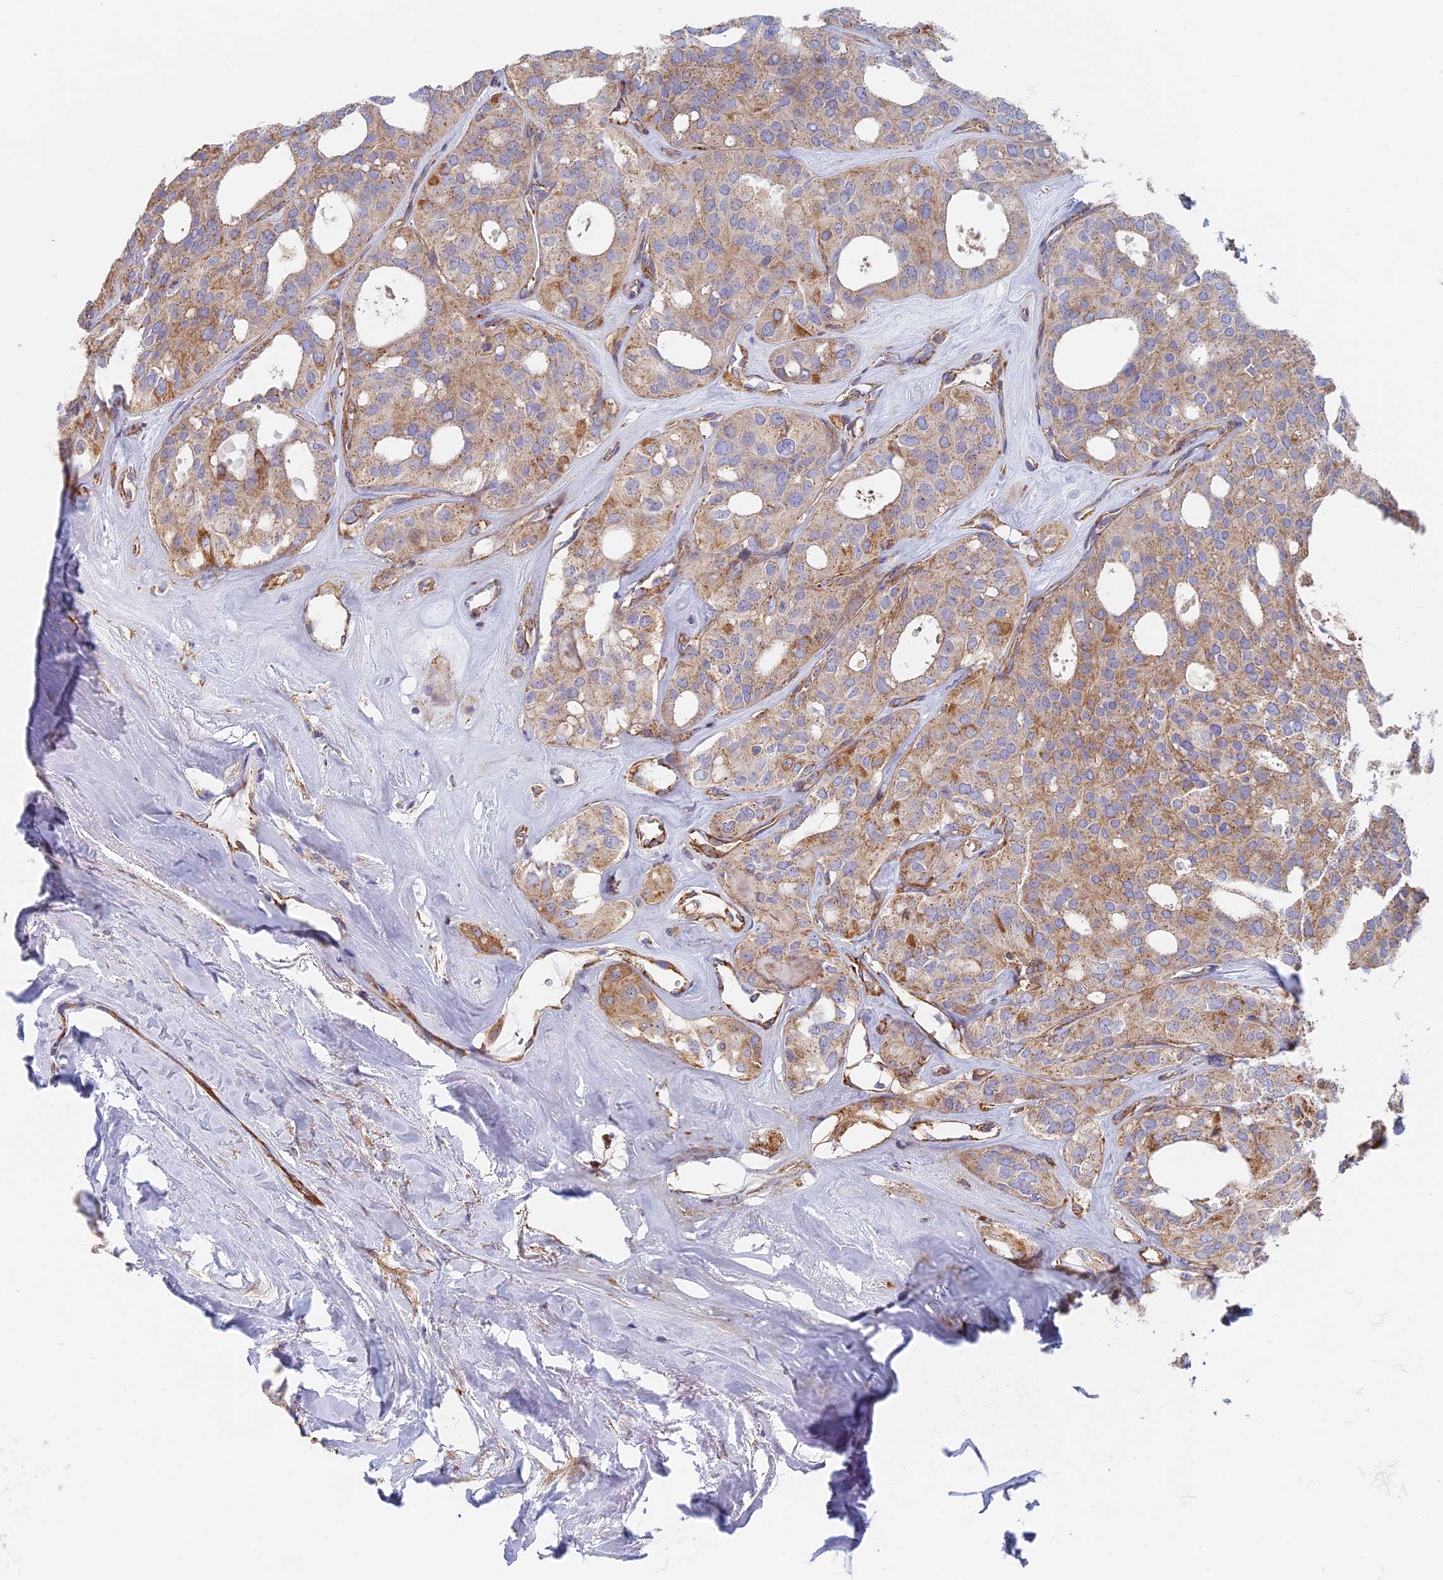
{"staining": {"intensity": "weak", "quantity": ">75%", "location": "cytoplasmic/membranous"}, "tissue": "thyroid cancer", "cell_type": "Tumor cells", "image_type": "cancer", "snomed": [{"axis": "morphology", "description": "Follicular adenoma carcinoma, NOS"}, {"axis": "topography", "description": "Thyroid gland"}], "caption": "Immunohistochemistry (IHC) histopathology image of human follicular adenoma carcinoma (thyroid) stained for a protein (brown), which demonstrates low levels of weak cytoplasmic/membranous staining in about >75% of tumor cells.", "gene": "DDA1", "patient": {"sex": "male", "age": 75}}